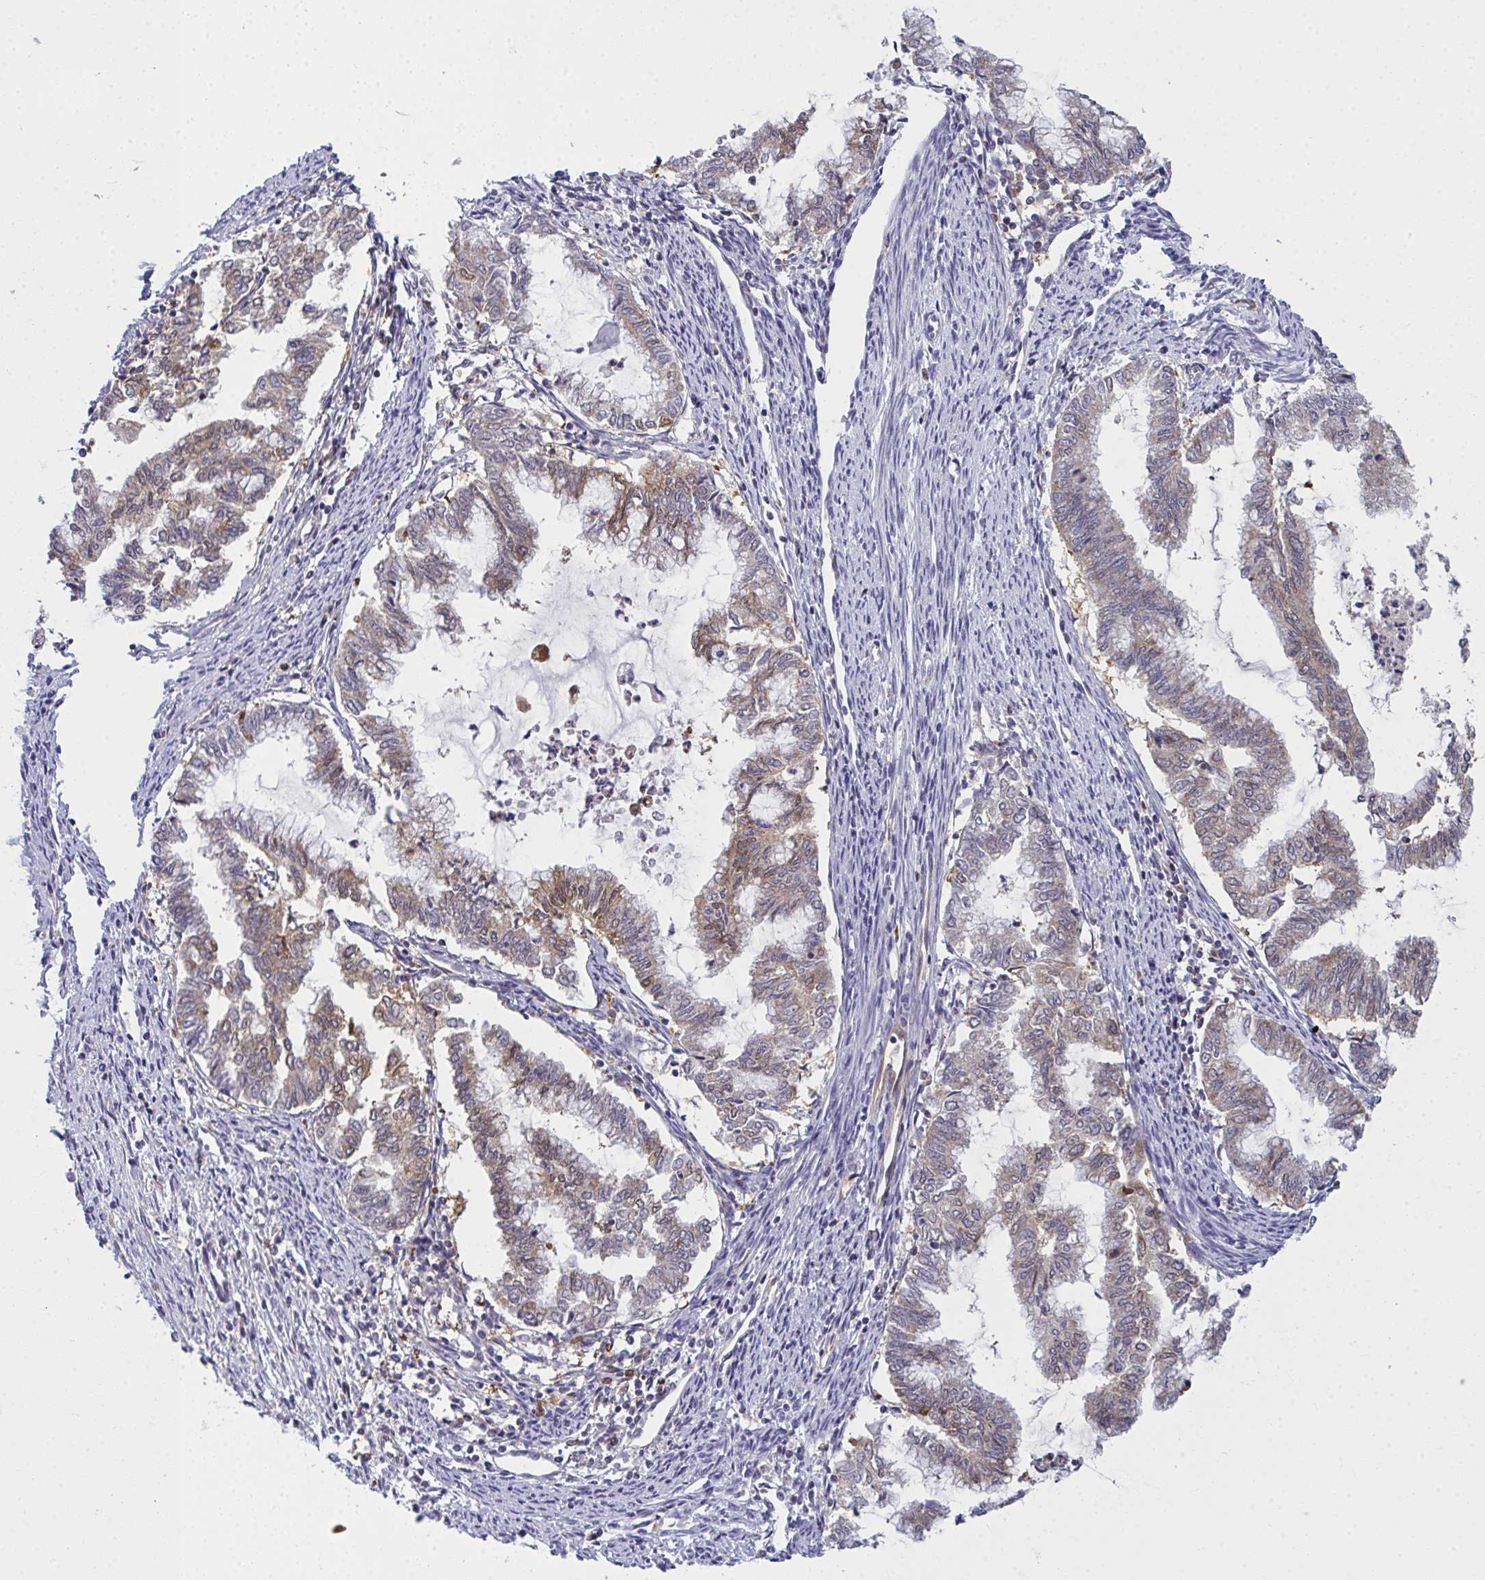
{"staining": {"intensity": "moderate", "quantity": "25%-75%", "location": "cytoplasmic/membranous,nuclear"}, "tissue": "endometrial cancer", "cell_type": "Tumor cells", "image_type": "cancer", "snomed": [{"axis": "morphology", "description": "Adenocarcinoma, NOS"}, {"axis": "topography", "description": "Endometrium"}], "caption": "About 25%-75% of tumor cells in human adenocarcinoma (endometrial) reveal moderate cytoplasmic/membranous and nuclear protein staining as visualized by brown immunohistochemical staining.", "gene": "SLC30A6", "patient": {"sex": "female", "age": 79}}